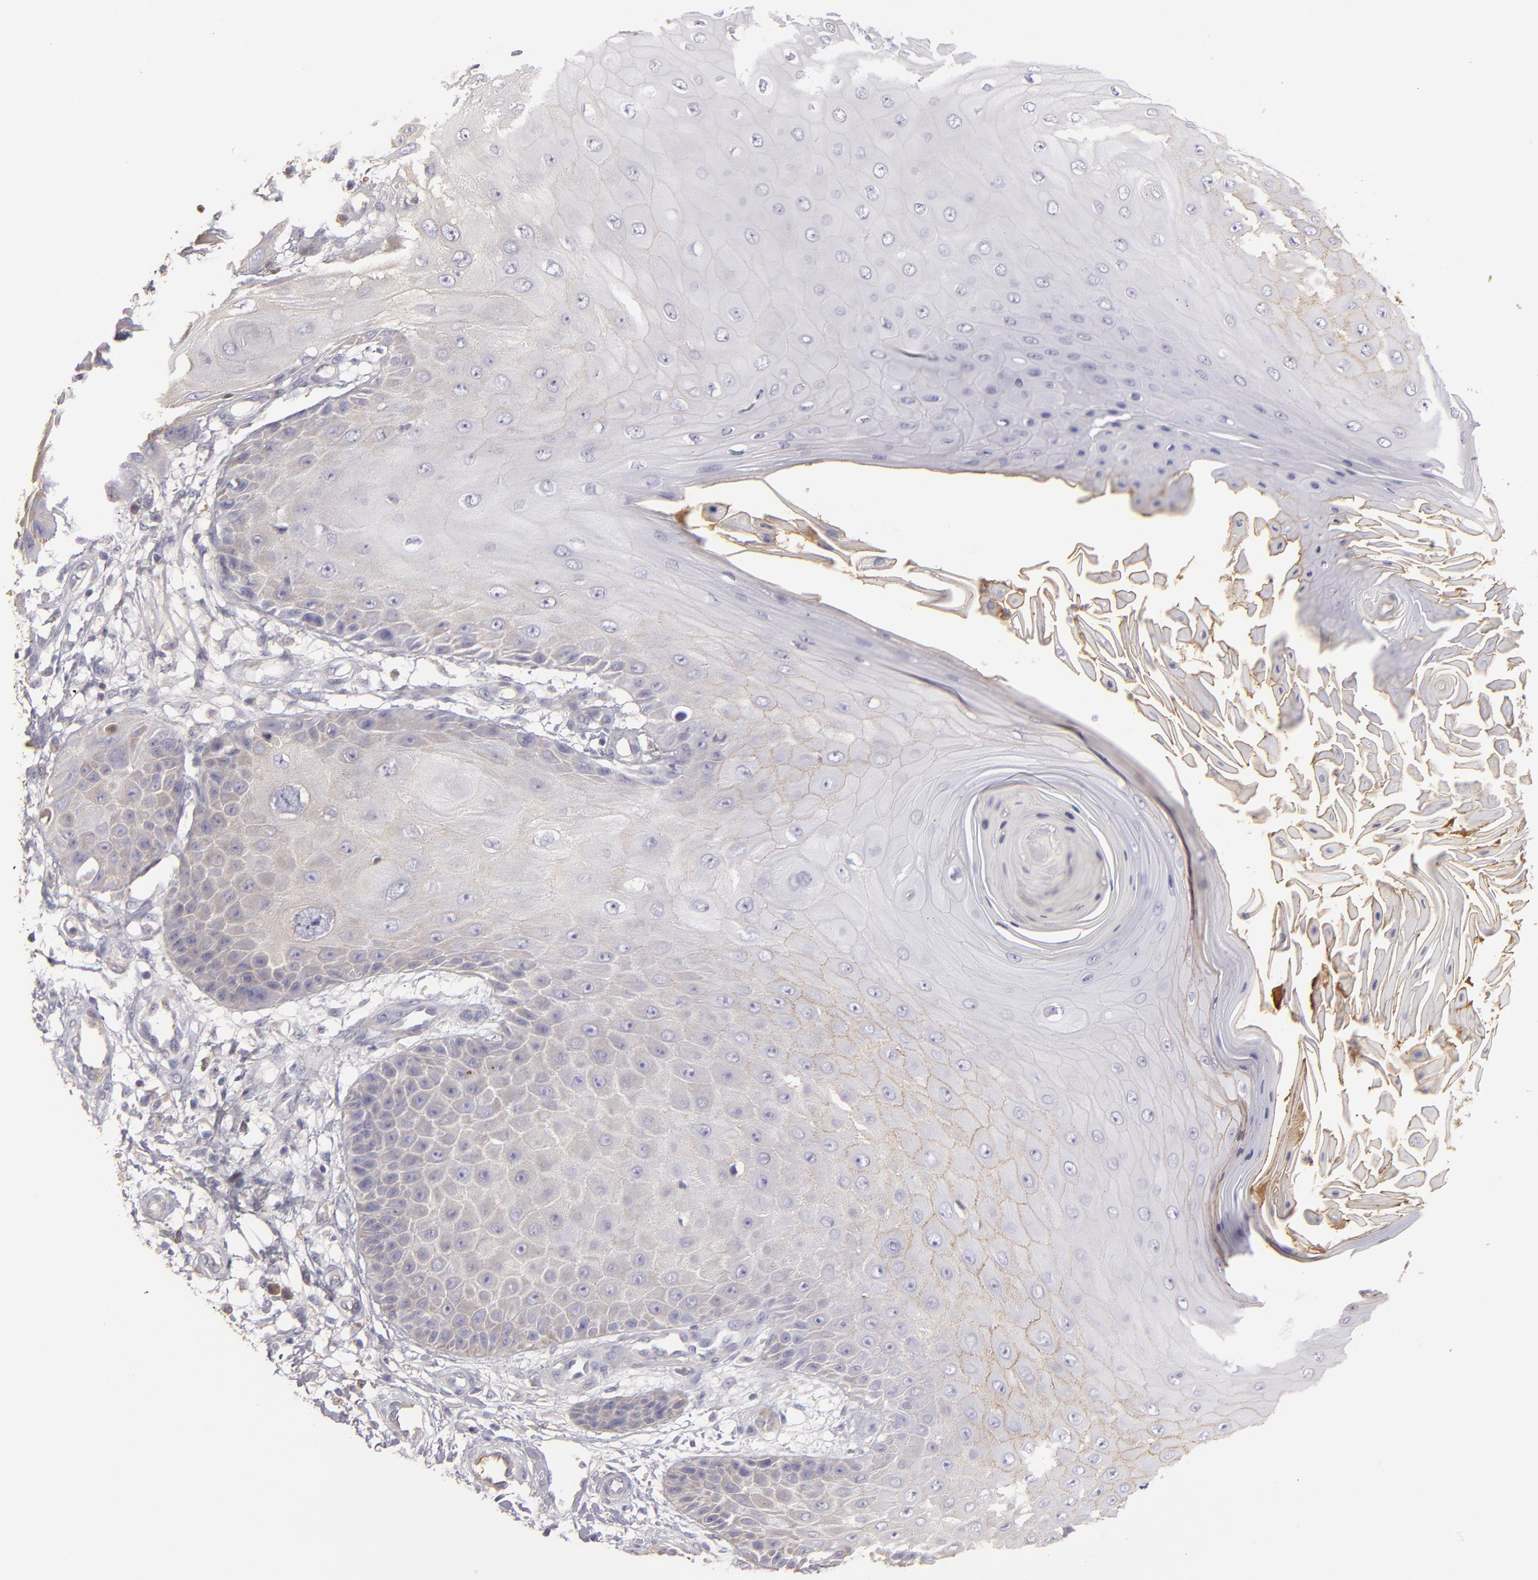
{"staining": {"intensity": "negative", "quantity": "none", "location": "none"}, "tissue": "skin cancer", "cell_type": "Tumor cells", "image_type": "cancer", "snomed": [{"axis": "morphology", "description": "Squamous cell carcinoma, NOS"}, {"axis": "topography", "description": "Skin"}], "caption": "Immunohistochemical staining of human skin cancer (squamous cell carcinoma) demonstrates no significant positivity in tumor cells.", "gene": "ABCC4", "patient": {"sex": "female", "age": 40}}